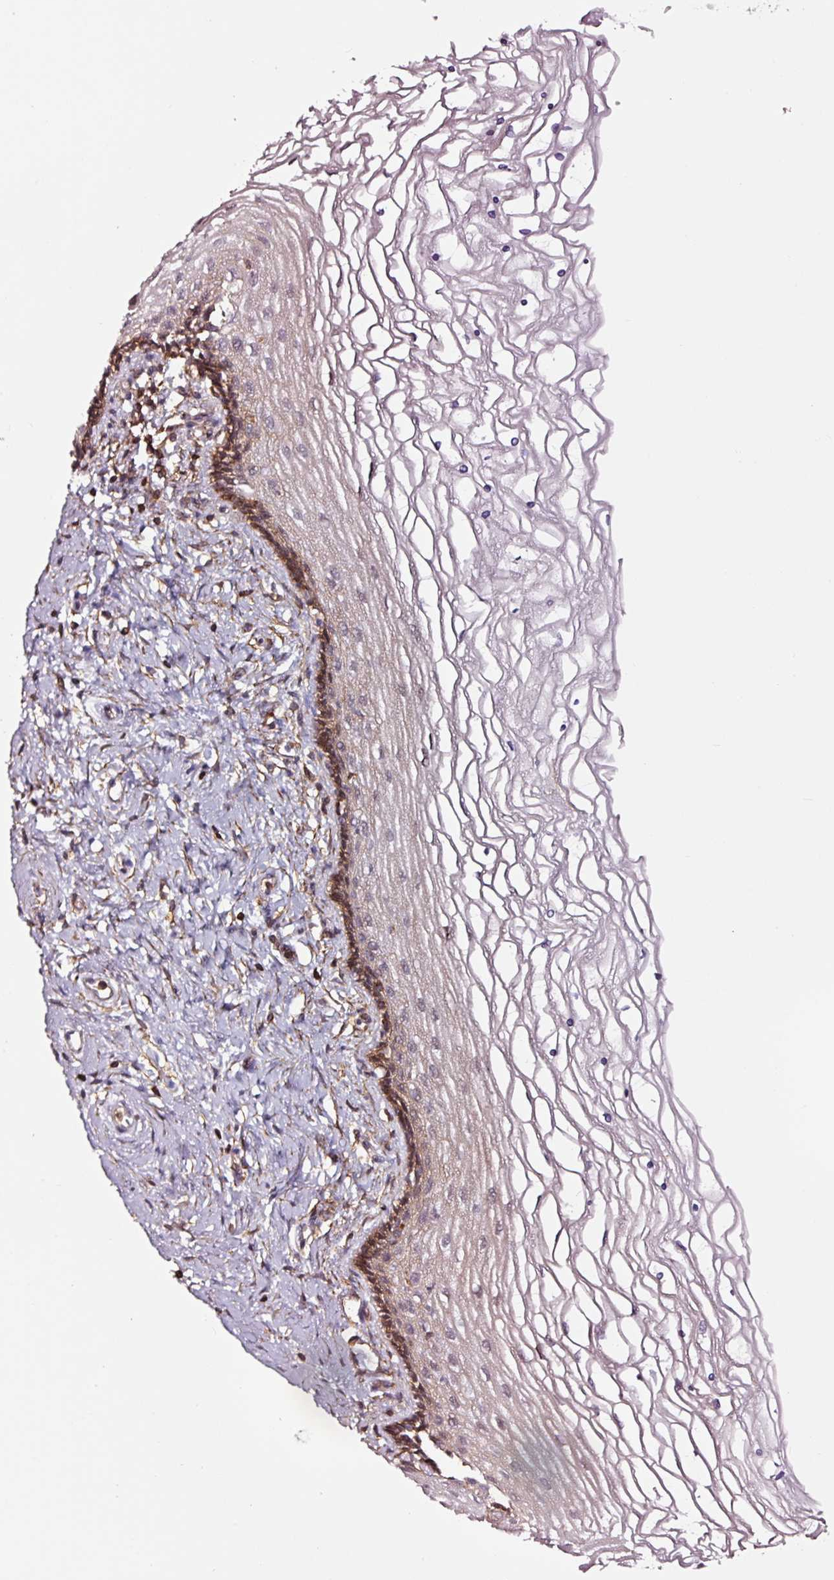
{"staining": {"intensity": "strong", "quantity": "25%-75%", "location": "cytoplasmic/membranous"}, "tissue": "cervix", "cell_type": "Glandular cells", "image_type": "normal", "snomed": [{"axis": "morphology", "description": "Normal tissue, NOS"}, {"axis": "topography", "description": "Cervix"}], "caption": "The micrograph demonstrates immunohistochemical staining of benign cervix. There is strong cytoplasmic/membranous positivity is seen in approximately 25%-75% of glandular cells.", "gene": "ADD3", "patient": {"sex": "female", "age": 47}}